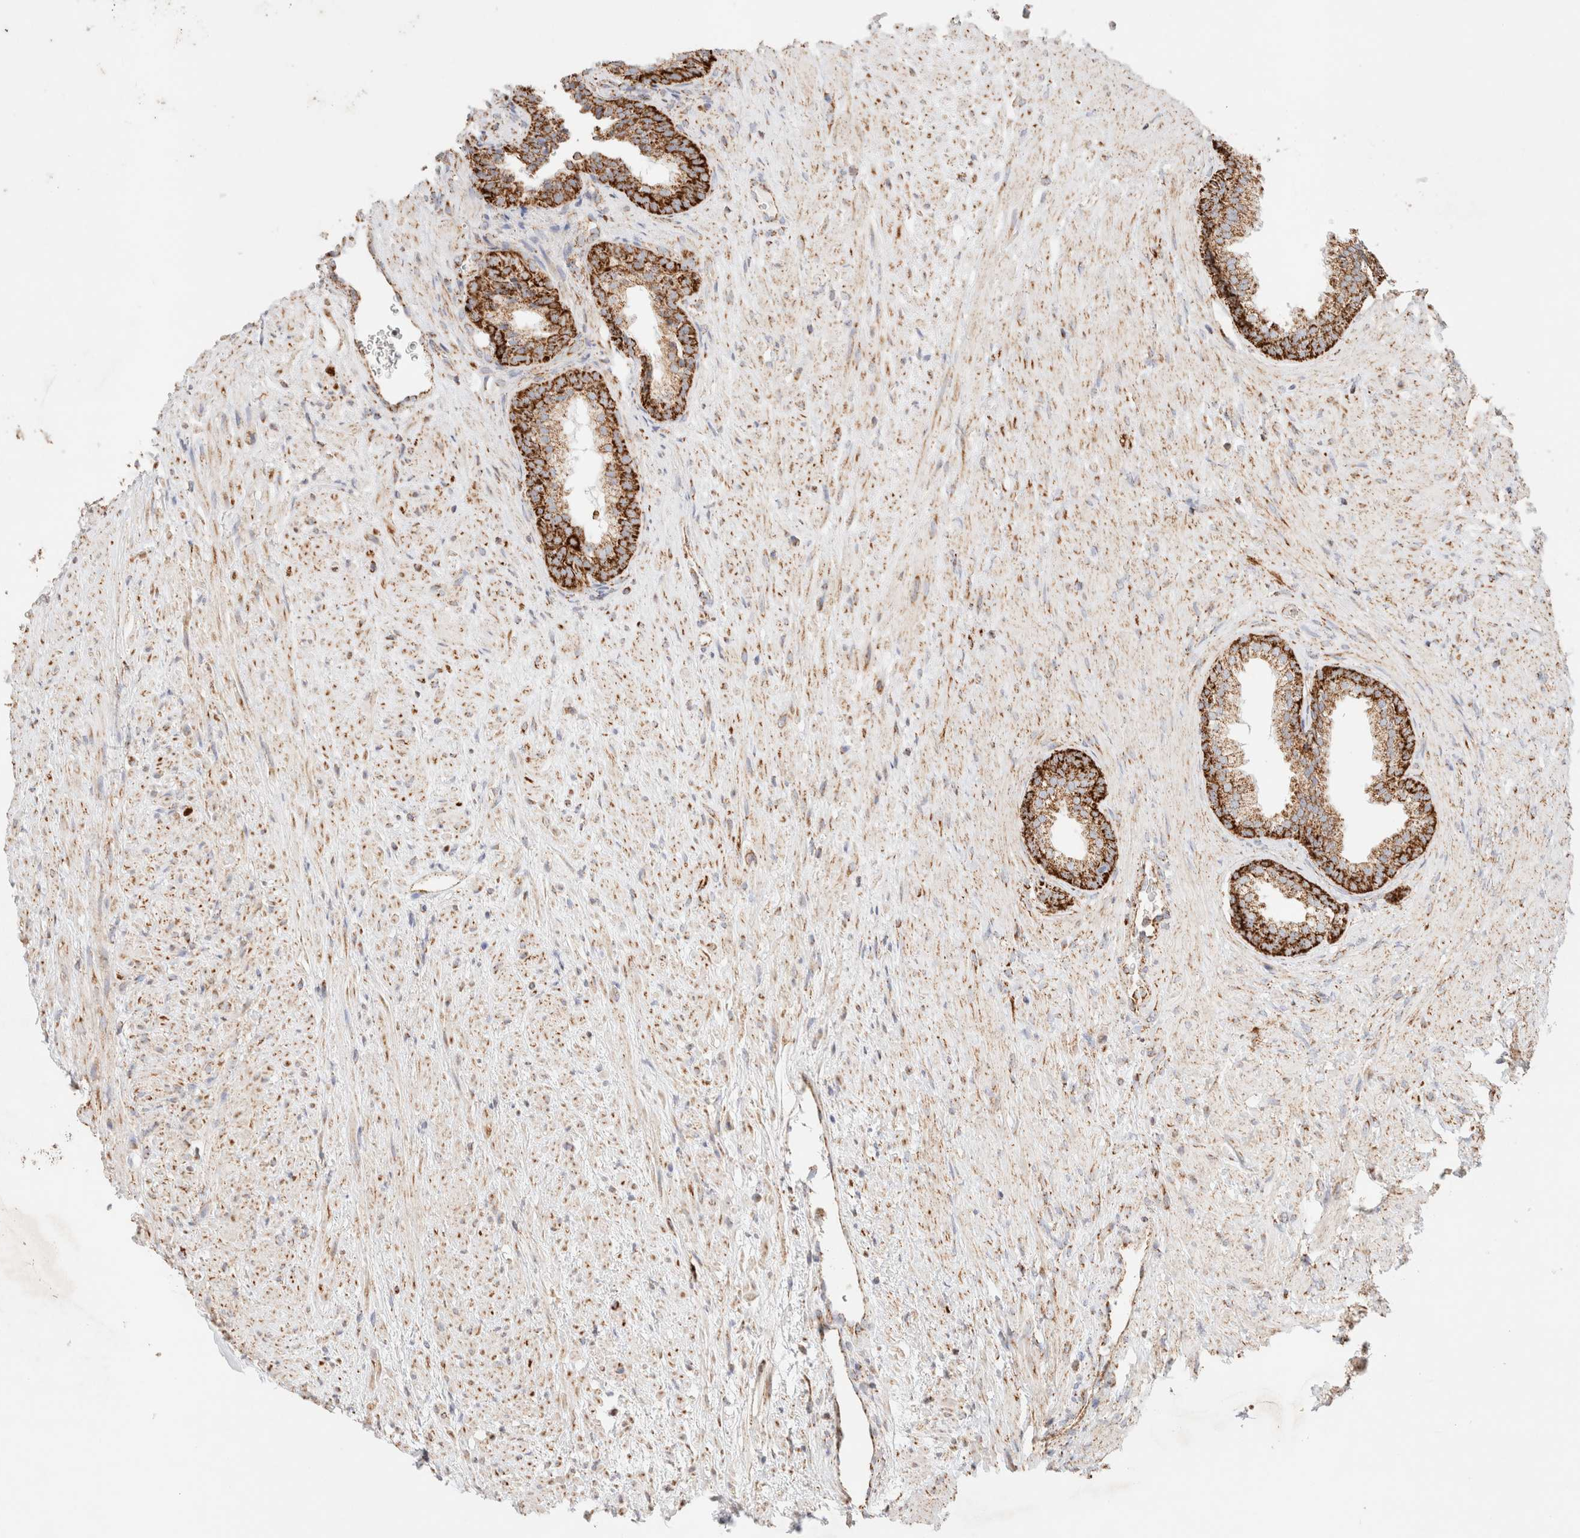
{"staining": {"intensity": "strong", "quantity": ">75%", "location": "cytoplasmic/membranous"}, "tissue": "prostate", "cell_type": "Glandular cells", "image_type": "normal", "snomed": [{"axis": "morphology", "description": "Normal tissue, NOS"}, {"axis": "topography", "description": "Prostate"}], "caption": "Strong cytoplasmic/membranous staining is appreciated in about >75% of glandular cells in benign prostate.", "gene": "PHB2", "patient": {"sex": "male", "age": 76}}